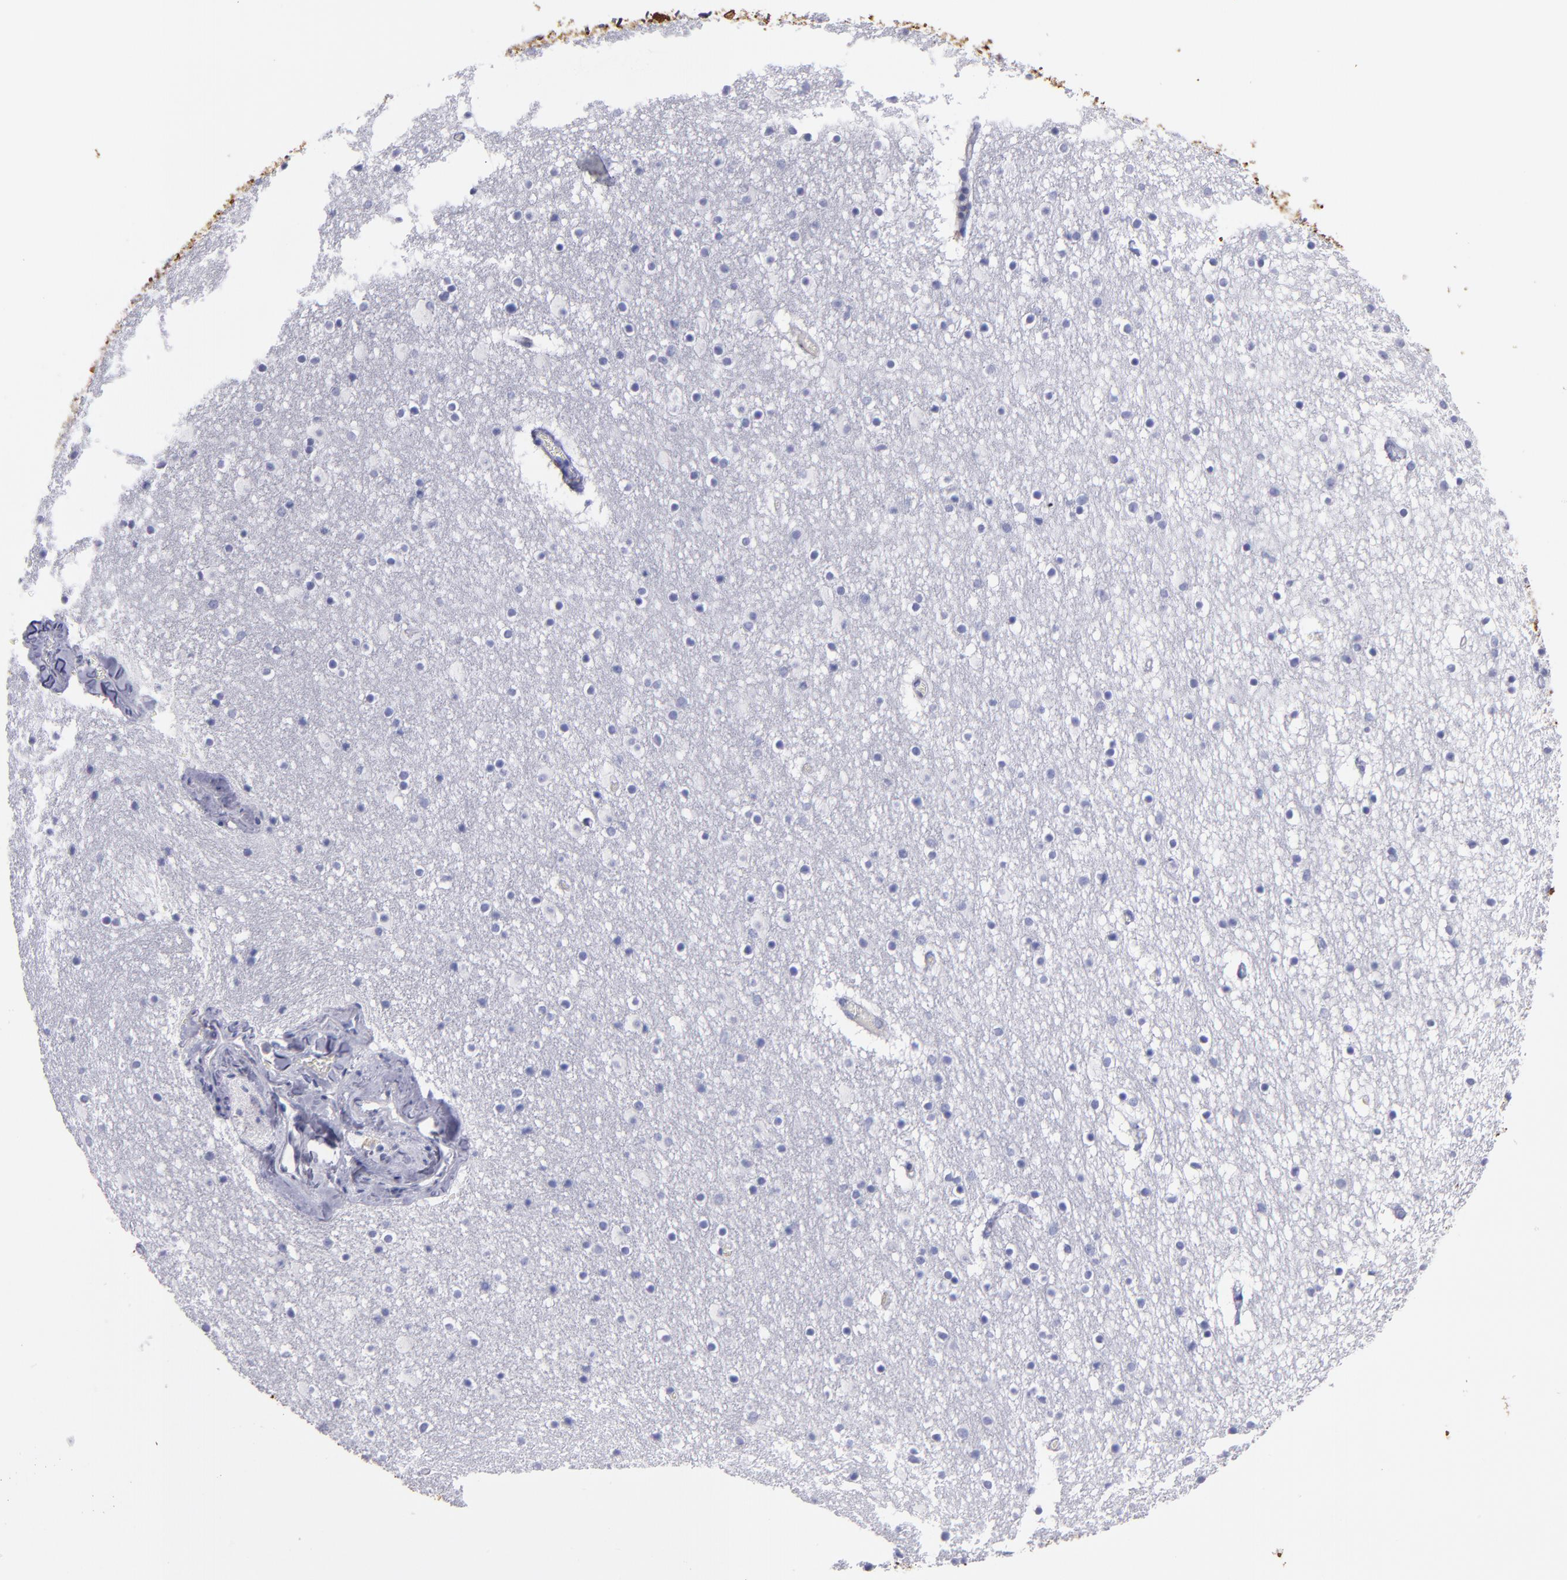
{"staining": {"intensity": "negative", "quantity": "none", "location": "none"}, "tissue": "caudate", "cell_type": "Glial cells", "image_type": "normal", "snomed": [{"axis": "morphology", "description": "Normal tissue, NOS"}, {"axis": "topography", "description": "Lateral ventricle wall"}], "caption": "An image of human caudate is negative for staining in glial cells. (Brightfield microscopy of DAB IHC at high magnification).", "gene": "MB", "patient": {"sex": "male", "age": 45}}